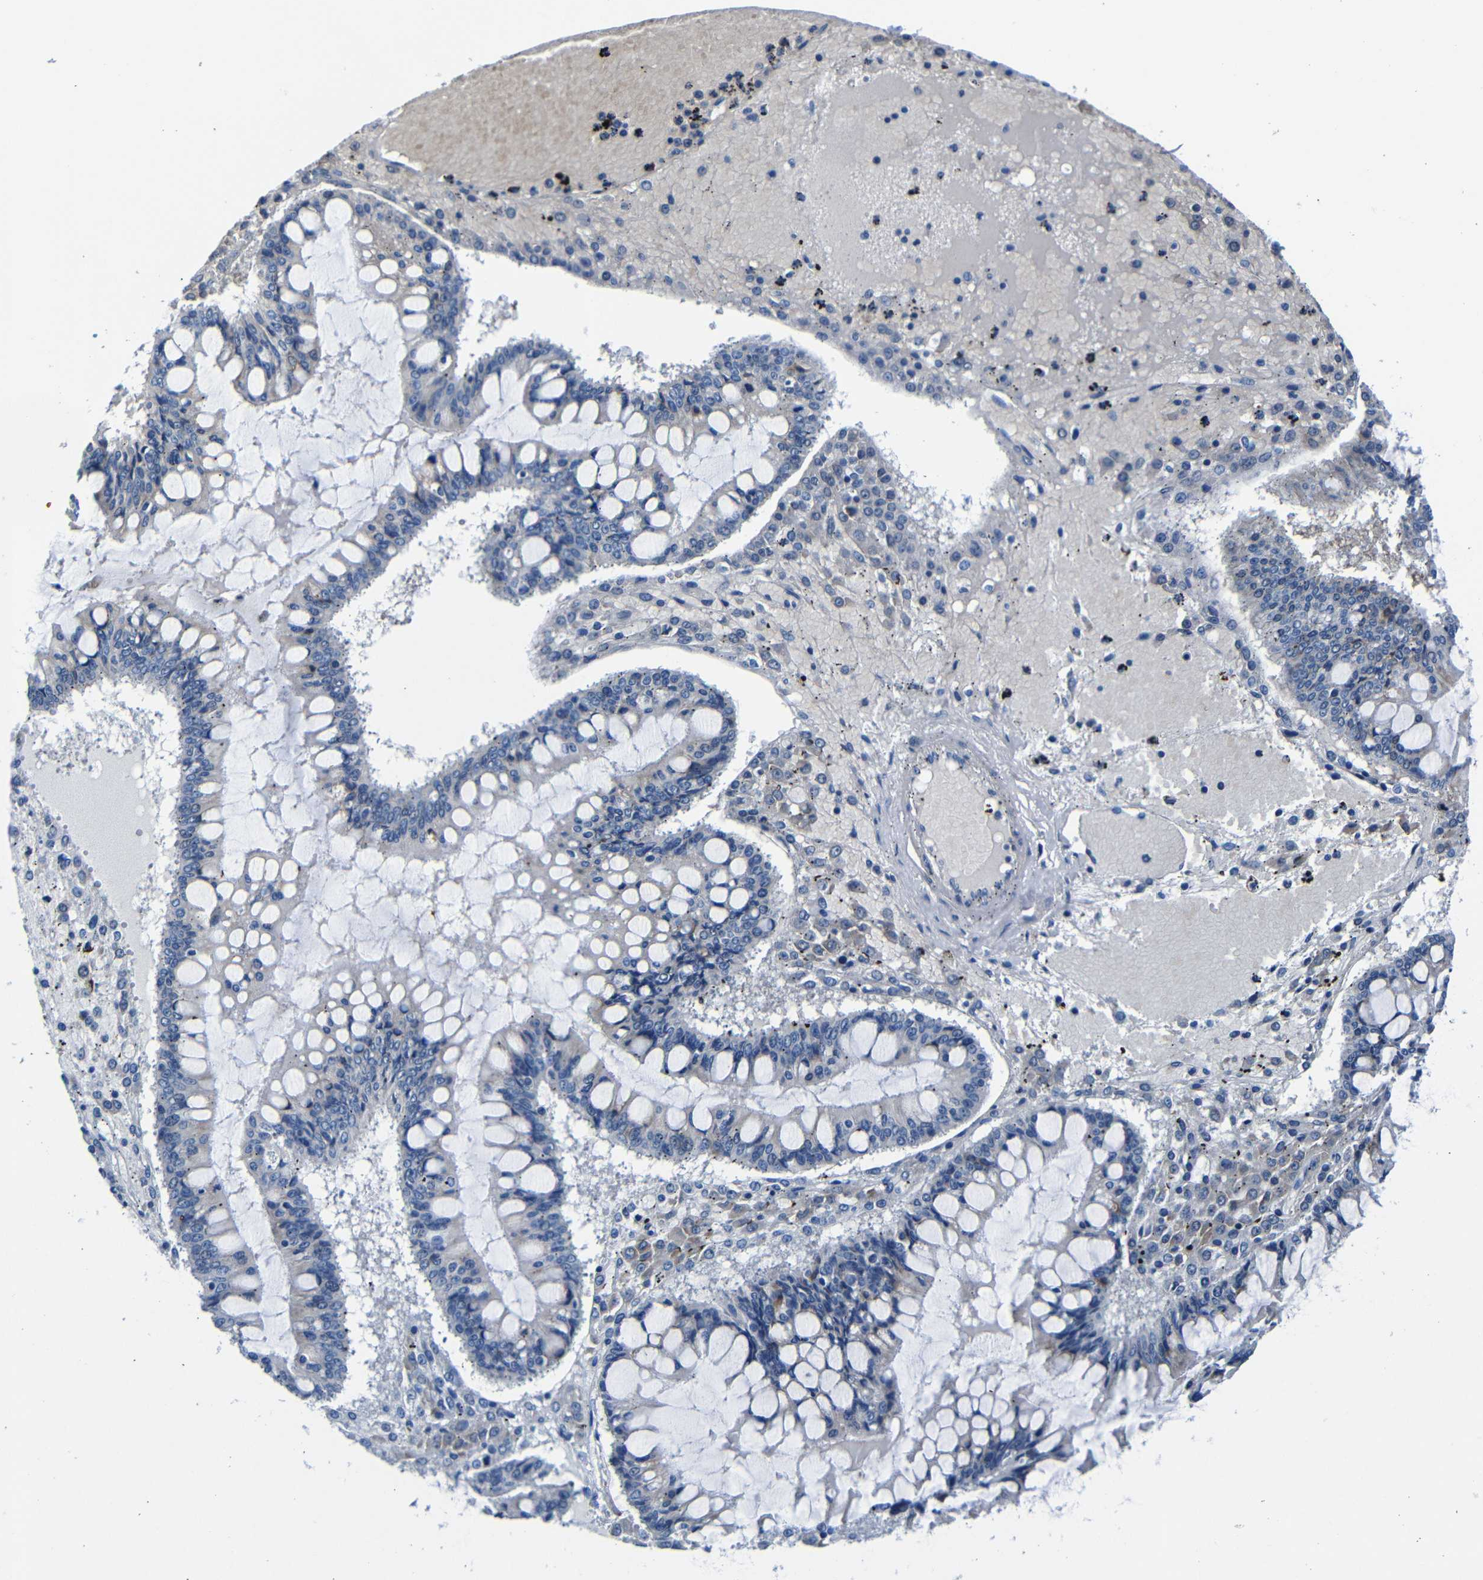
{"staining": {"intensity": "negative", "quantity": "none", "location": "none"}, "tissue": "ovarian cancer", "cell_type": "Tumor cells", "image_type": "cancer", "snomed": [{"axis": "morphology", "description": "Cystadenocarcinoma, mucinous, NOS"}, {"axis": "topography", "description": "Ovary"}], "caption": "Image shows no protein expression in tumor cells of ovarian cancer tissue.", "gene": "TNFAIP1", "patient": {"sex": "female", "age": 73}}